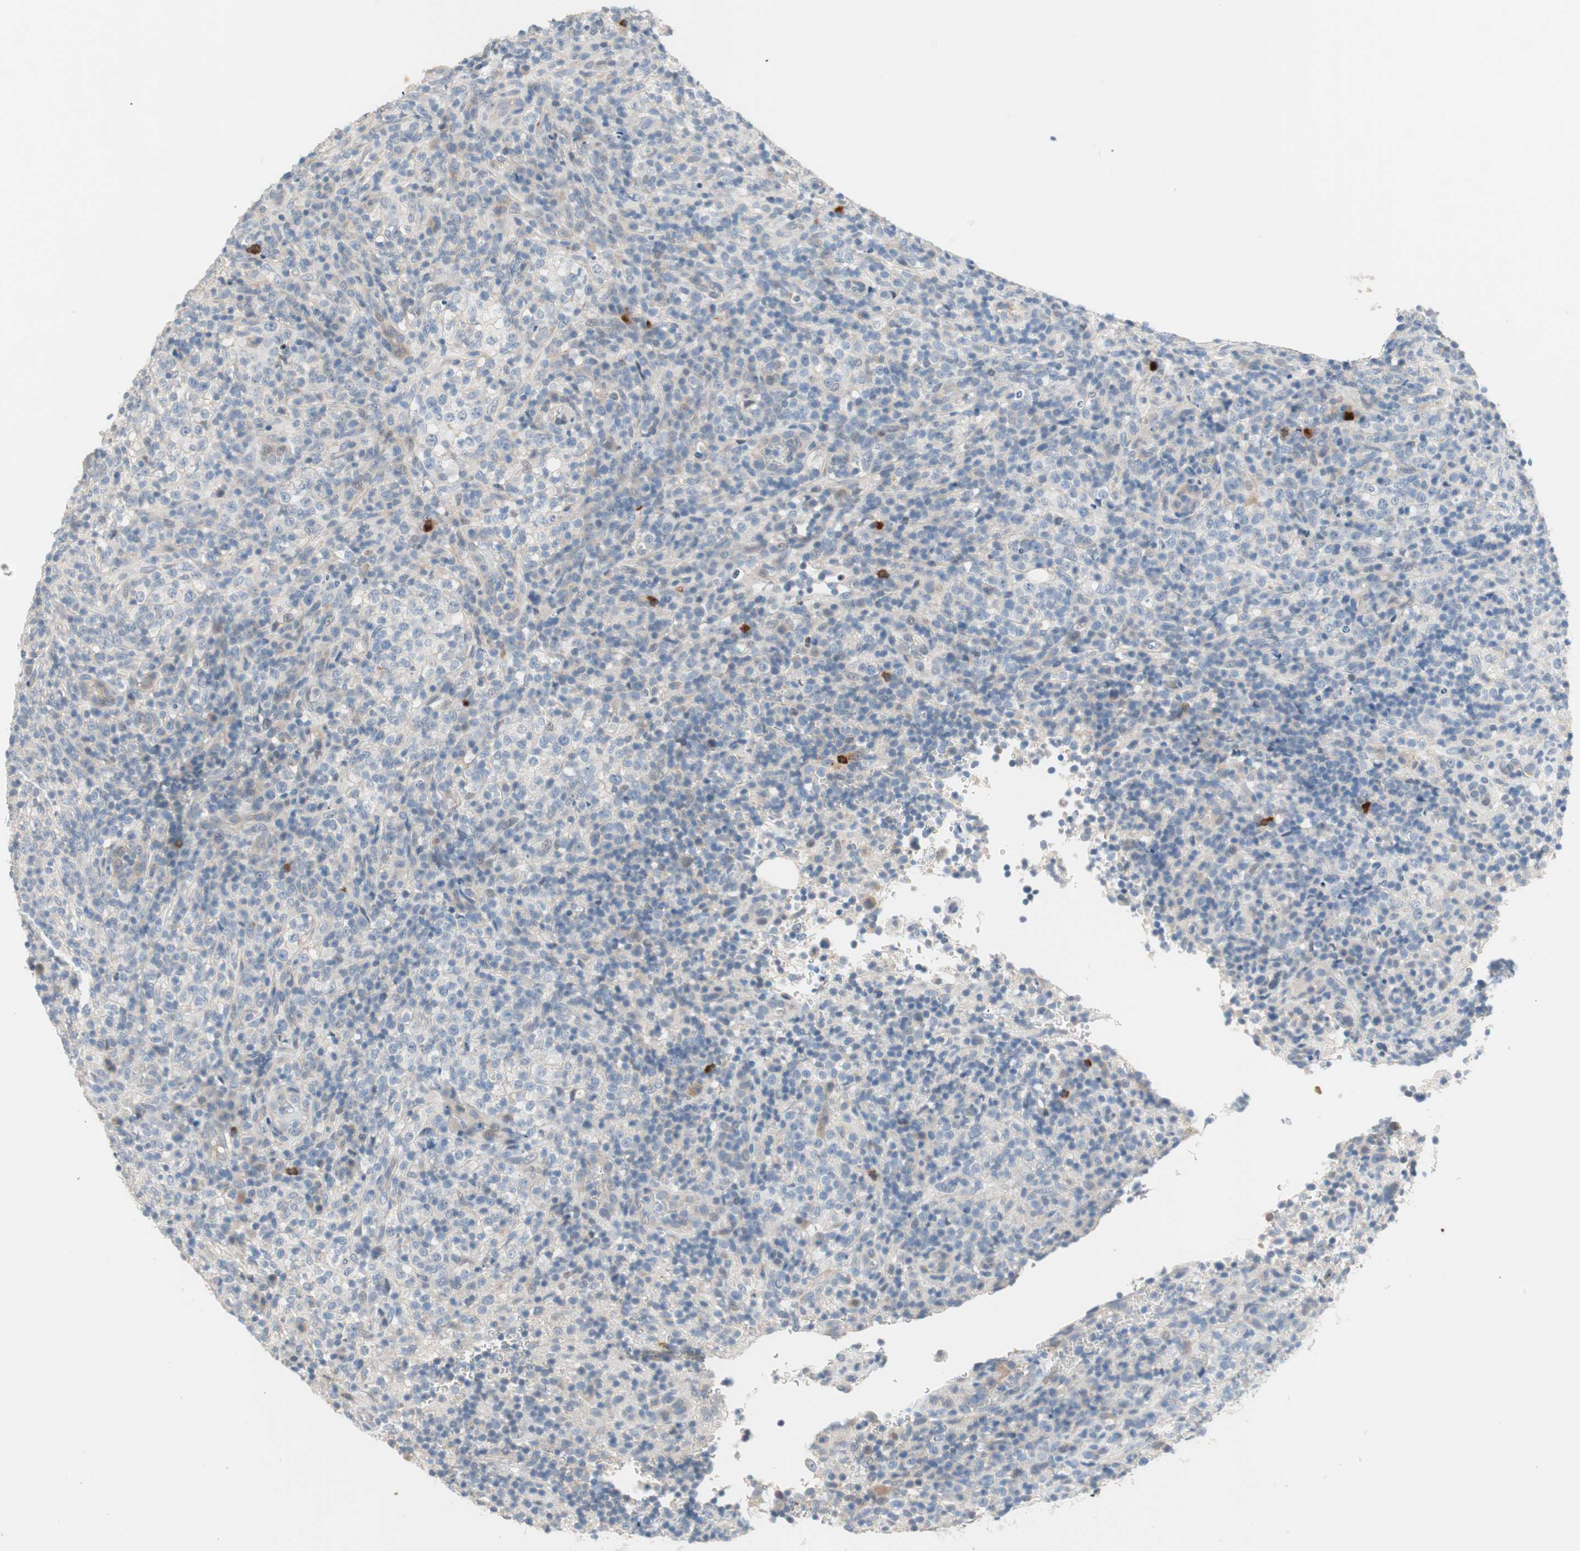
{"staining": {"intensity": "negative", "quantity": "none", "location": "none"}, "tissue": "lymphoma", "cell_type": "Tumor cells", "image_type": "cancer", "snomed": [{"axis": "morphology", "description": "Malignant lymphoma, non-Hodgkin's type, High grade"}, {"axis": "topography", "description": "Lymph node"}], "caption": "This is a histopathology image of IHC staining of high-grade malignant lymphoma, non-Hodgkin's type, which shows no staining in tumor cells.", "gene": "PDZK1", "patient": {"sex": "female", "age": 76}}